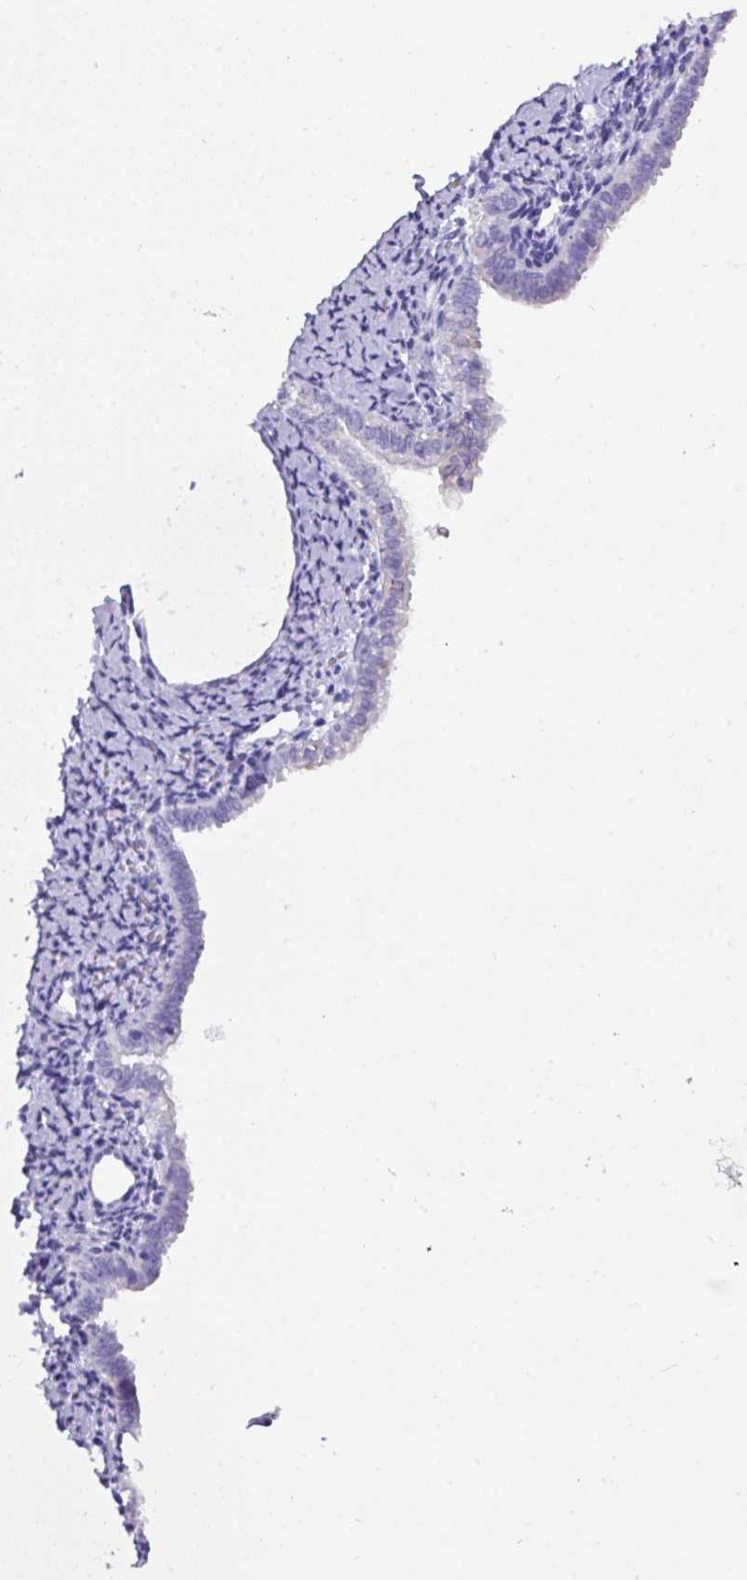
{"staining": {"intensity": "negative", "quantity": "none", "location": "none"}, "tissue": "endometrium", "cell_type": "Cells in endometrial stroma", "image_type": "normal", "snomed": [{"axis": "morphology", "description": "Normal tissue, NOS"}, {"axis": "topography", "description": "Endometrium"}], "caption": "A micrograph of human endometrium is negative for staining in cells in endometrial stroma. Brightfield microscopy of immunohistochemistry (IHC) stained with DAB (brown) and hematoxylin (blue), captured at high magnification.", "gene": "NCCRP1", "patient": {"sex": "female", "age": 63}}